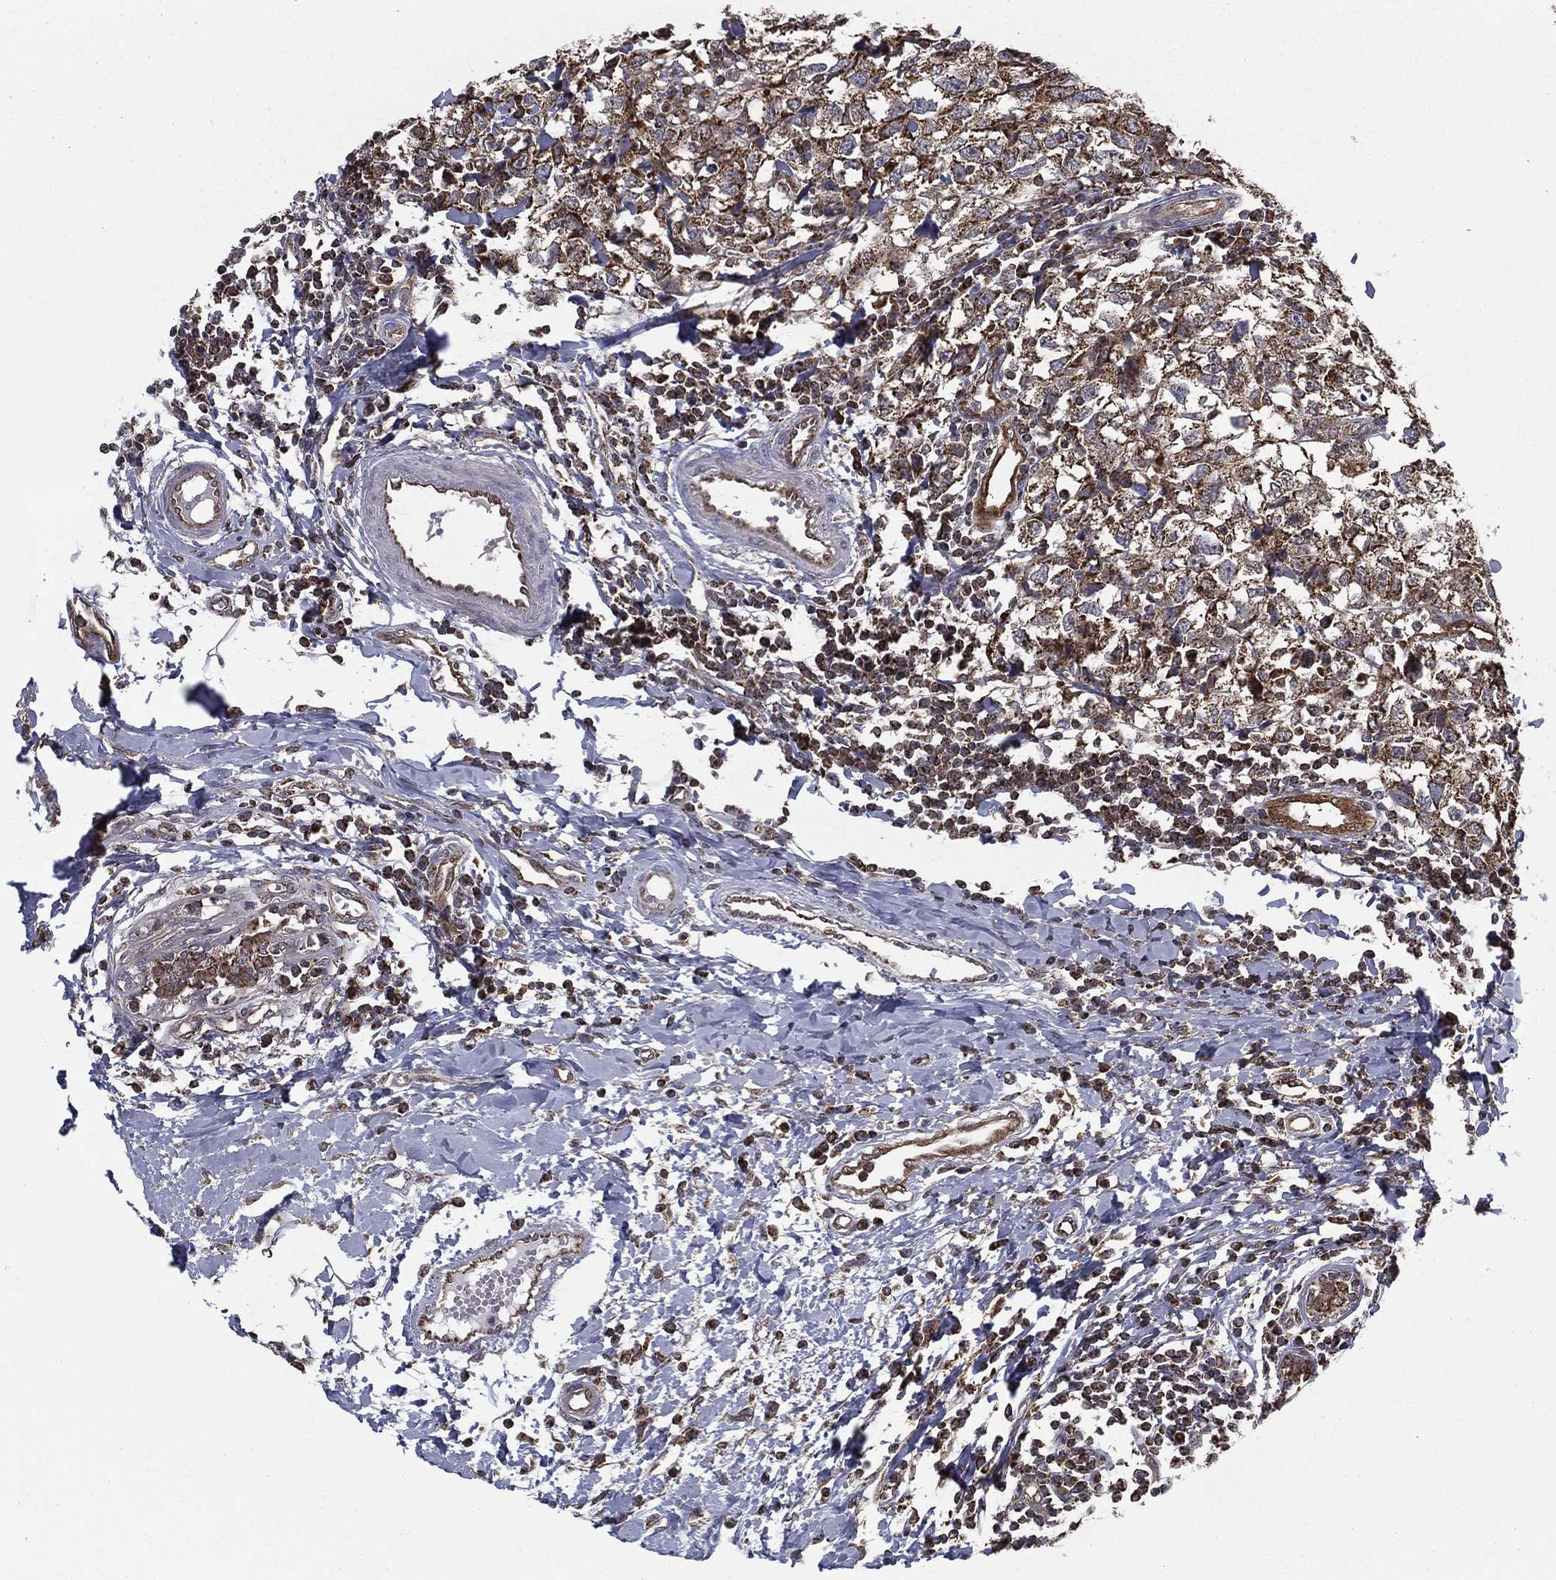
{"staining": {"intensity": "strong", "quantity": ">75%", "location": "cytoplasmic/membranous"}, "tissue": "breast cancer", "cell_type": "Tumor cells", "image_type": "cancer", "snomed": [{"axis": "morphology", "description": "Duct carcinoma"}, {"axis": "topography", "description": "Breast"}], "caption": "Breast cancer (intraductal carcinoma) stained with DAB (3,3'-diaminobenzidine) immunohistochemistry reveals high levels of strong cytoplasmic/membranous staining in approximately >75% of tumor cells.", "gene": "RIGI", "patient": {"sex": "female", "age": 30}}